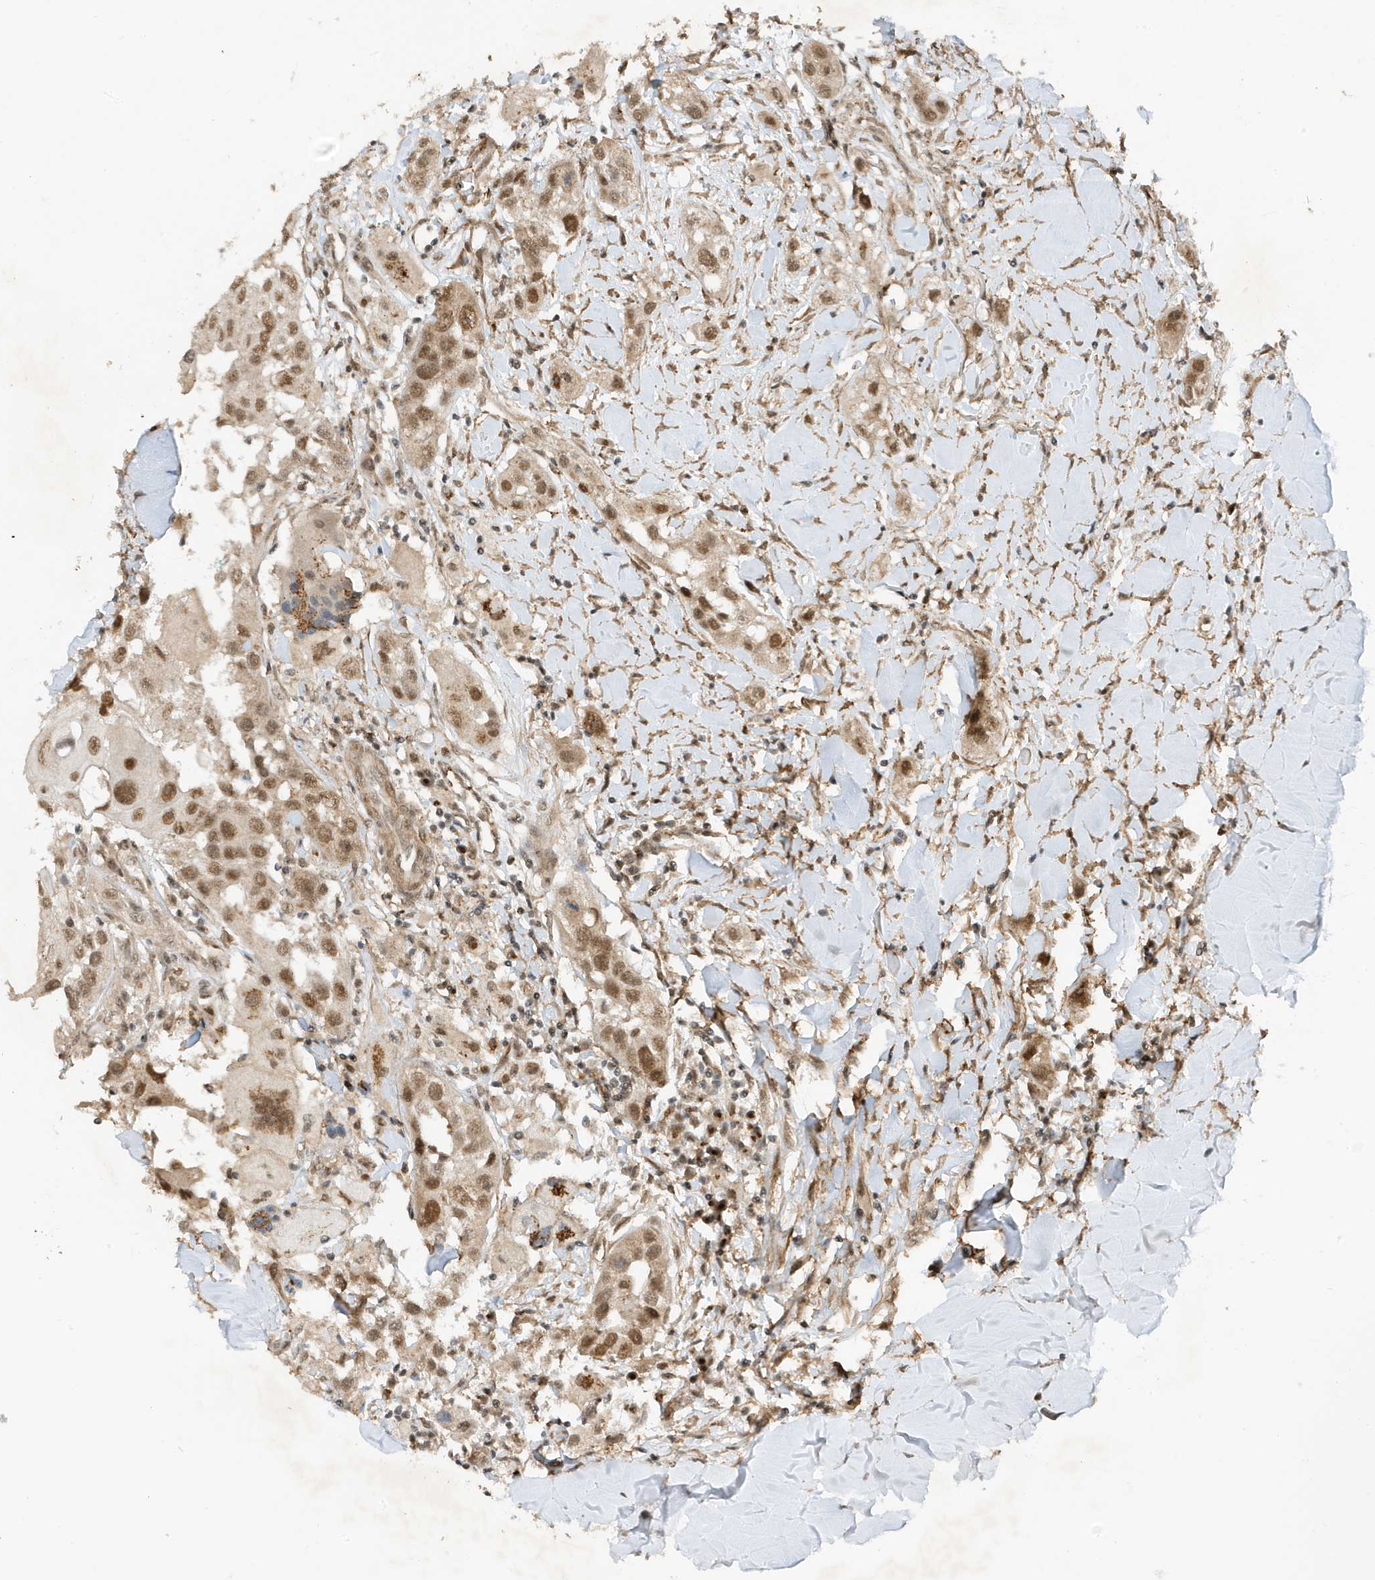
{"staining": {"intensity": "moderate", "quantity": ">75%", "location": "nuclear"}, "tissue": "head and neck cancer", "cell_type": "Tumor cells", "image_type": "cancer", "snomed": [{"axis": "morphology", "description": "Normal tissue, NOS"}, {"axis": "morphology", "description": "Squamous cell carcinoma, NOS"}, {"axis": "topography", "description": "Skeletal muscle"}, {"axis": "topography", "description": "Head-Neck"}], "caption": "DAB (3,3'-diaminobenzidine) immunohistochemical staining of head and neck cancer demonstrates moderate nuclear protein expression in approximately >75% of tumor cells. The staining was performed using DAB to visualize the protein expression in brown, while the nuclei were stained in blue with hematoxylin (Magnification: 20x).", "gene": "MAST3", "patient": {"sex": "male", "age": 51}}